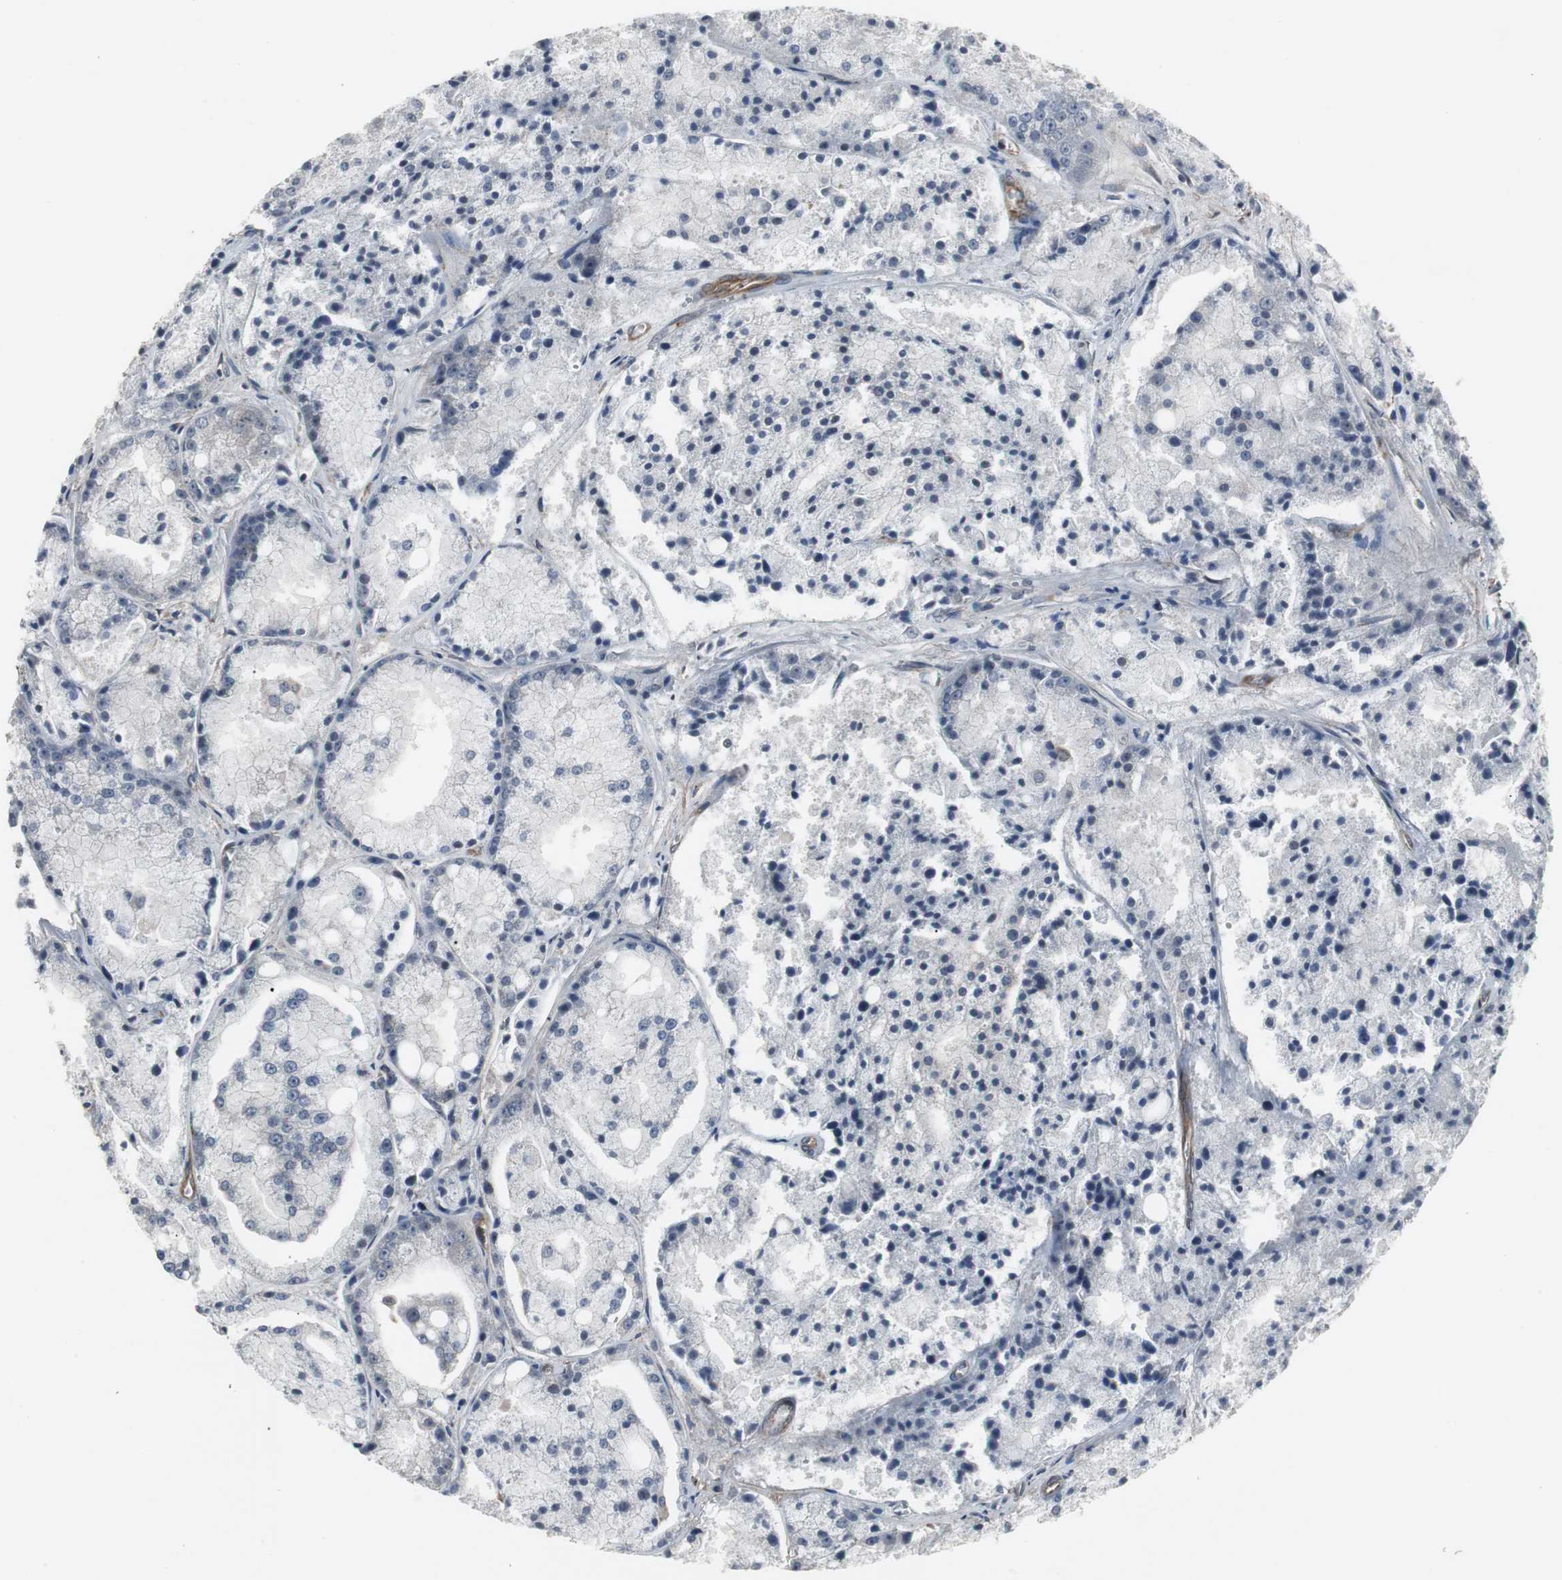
{"staining": {"intensity": "negative", "quantity": "none", "location": "none"}, "tissue": "prostate cancer", "cell_type": "Tumor cells", "image_type": "cancer", "snomed": [{"axis": "morphology", "description": "Adenocarcinoma, Low grade"}, {"axis": "topography", "description": "Prostate"}], "caption": "Prostate cancer was stained to show a protein in brown. There is no significant positivity in tumor cells.", "gene": "ATP2B2", "patient": {"sex": "male", "age": 64}}